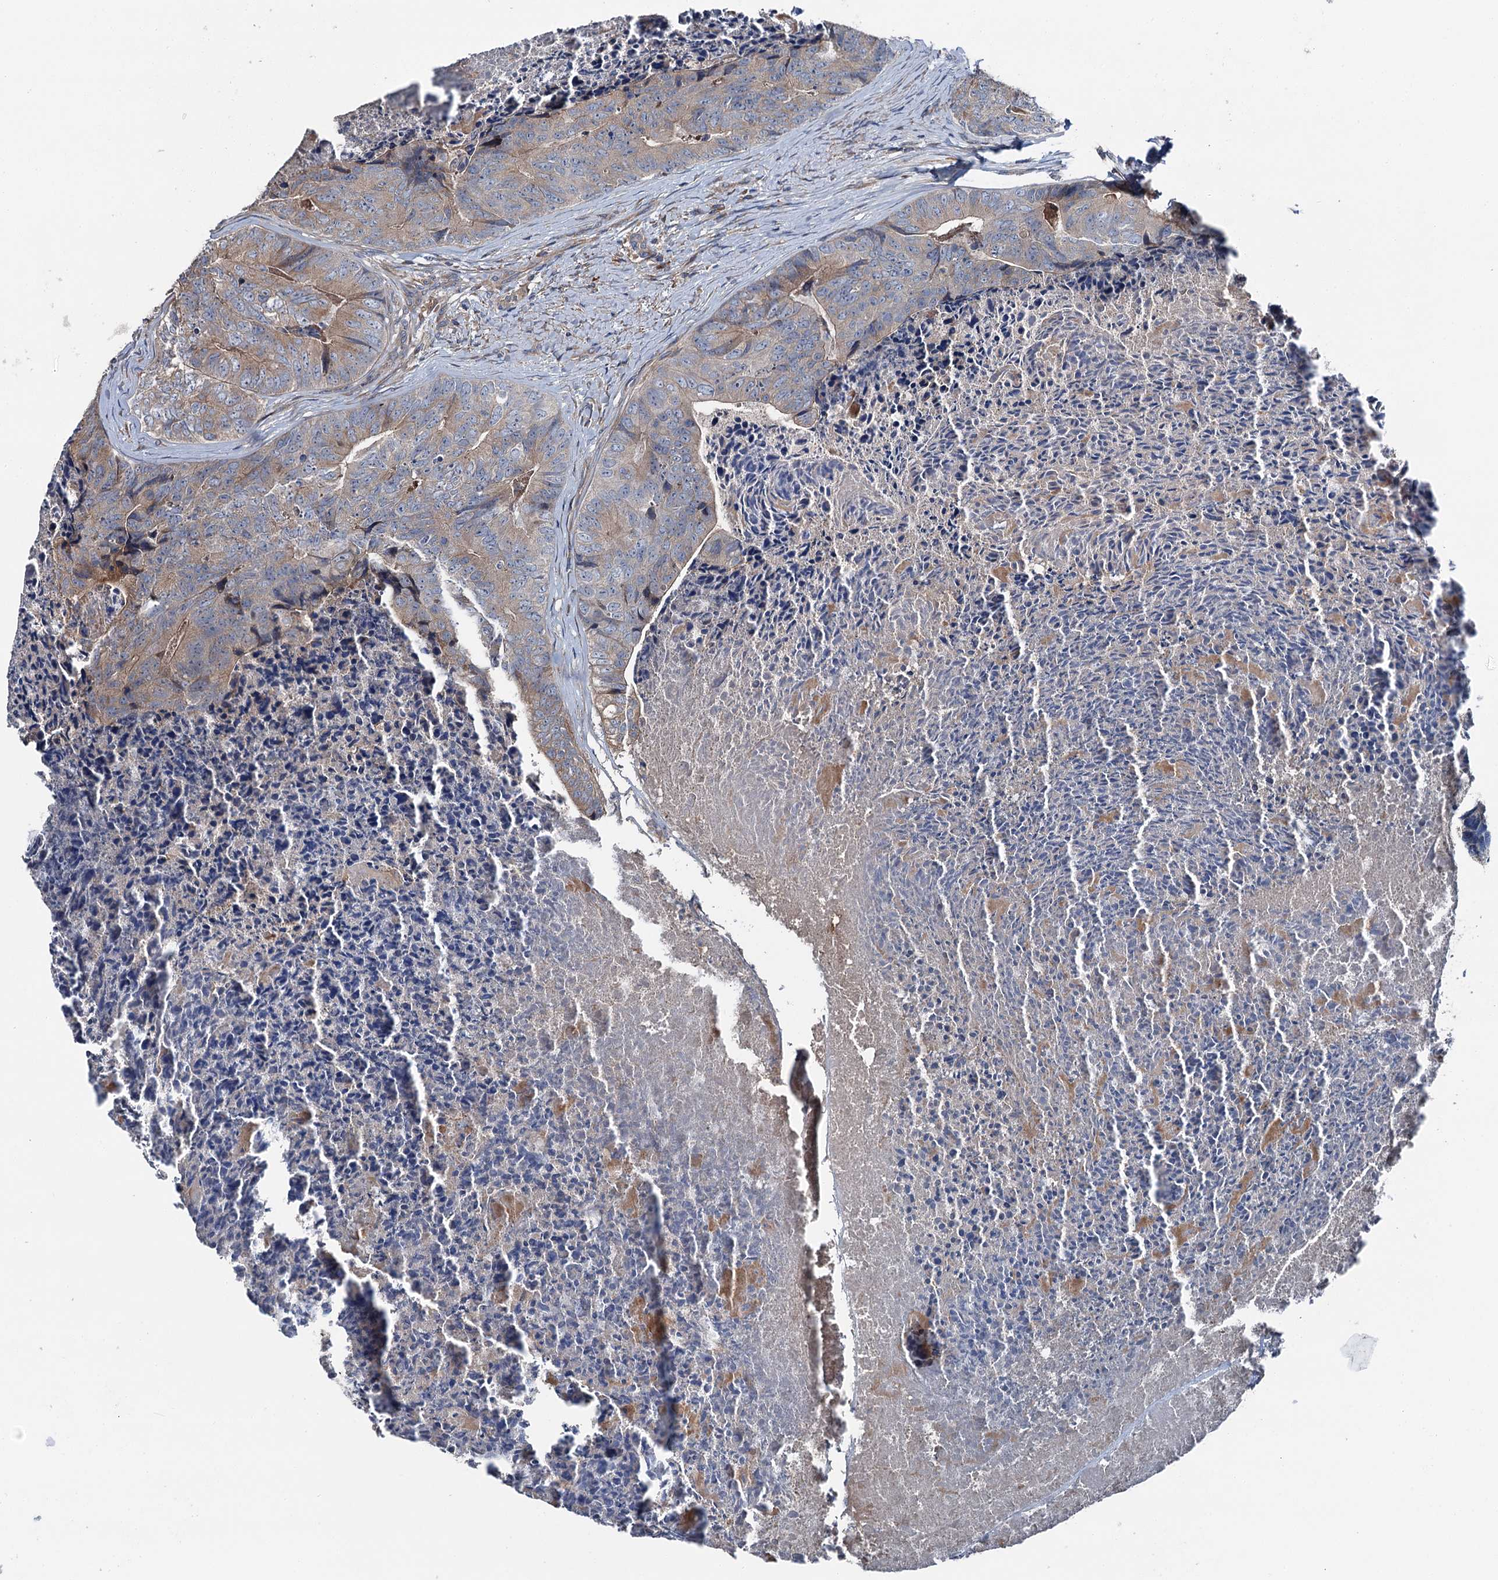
{"staining": {"intensity": "weak", "quantity": "25%-75%", "location": "cytoplasmic/membranous"}, "tissue": "colorectal cancer", "cell_type": "Tumor cells", "image_type": "cancer", "snomed": [{"axis": "morphology", "description": "Adenocarcinoma, NOS"}, {"axis": "topography", "description": "Colon"}], "caption": "A photomicrograph showing weak cytoplasmic/membranous positivity in about 25%-75% of tumor cells in colorectal adenocarcinoma, as visualized by brown immunohistochemical staining.", "gene": "SLC22A25", "patient": {"sex": "female", "age": 67}}